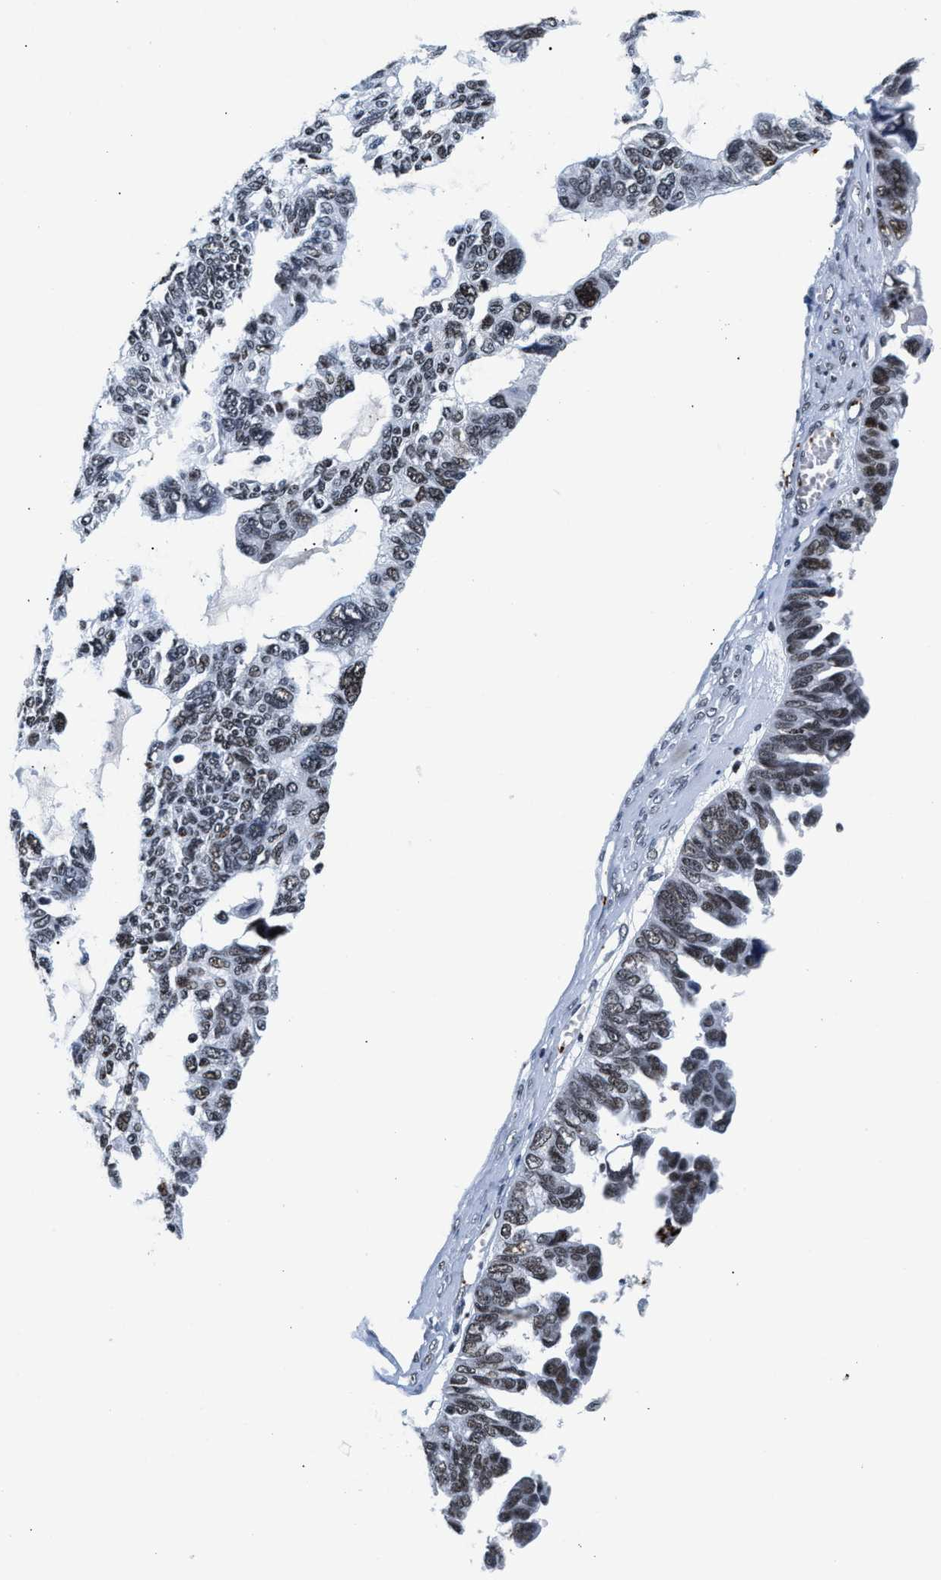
{"staining": {"intensity": "weak", "quantity": "<25%", "location": "nuclear"}, "tissue": "ovarian cancer", "cell_type": "Tumor cells", "image_type": "cancer", "snomed": [{"axis": "morphology", "description": "Cystadenocarcinoma, serous, NOS"}, {"axis": "topography", "description": "Ovary"}], "caption": "Protein analysis of ovarian serous cystadenocarcinoma demonstrates no significant positivity in tumor cells. (Brightfield microscopy of DAB IHC at high magnification).", "gene": "RAD21", "patient": {"sex": "female", "age": 79}}